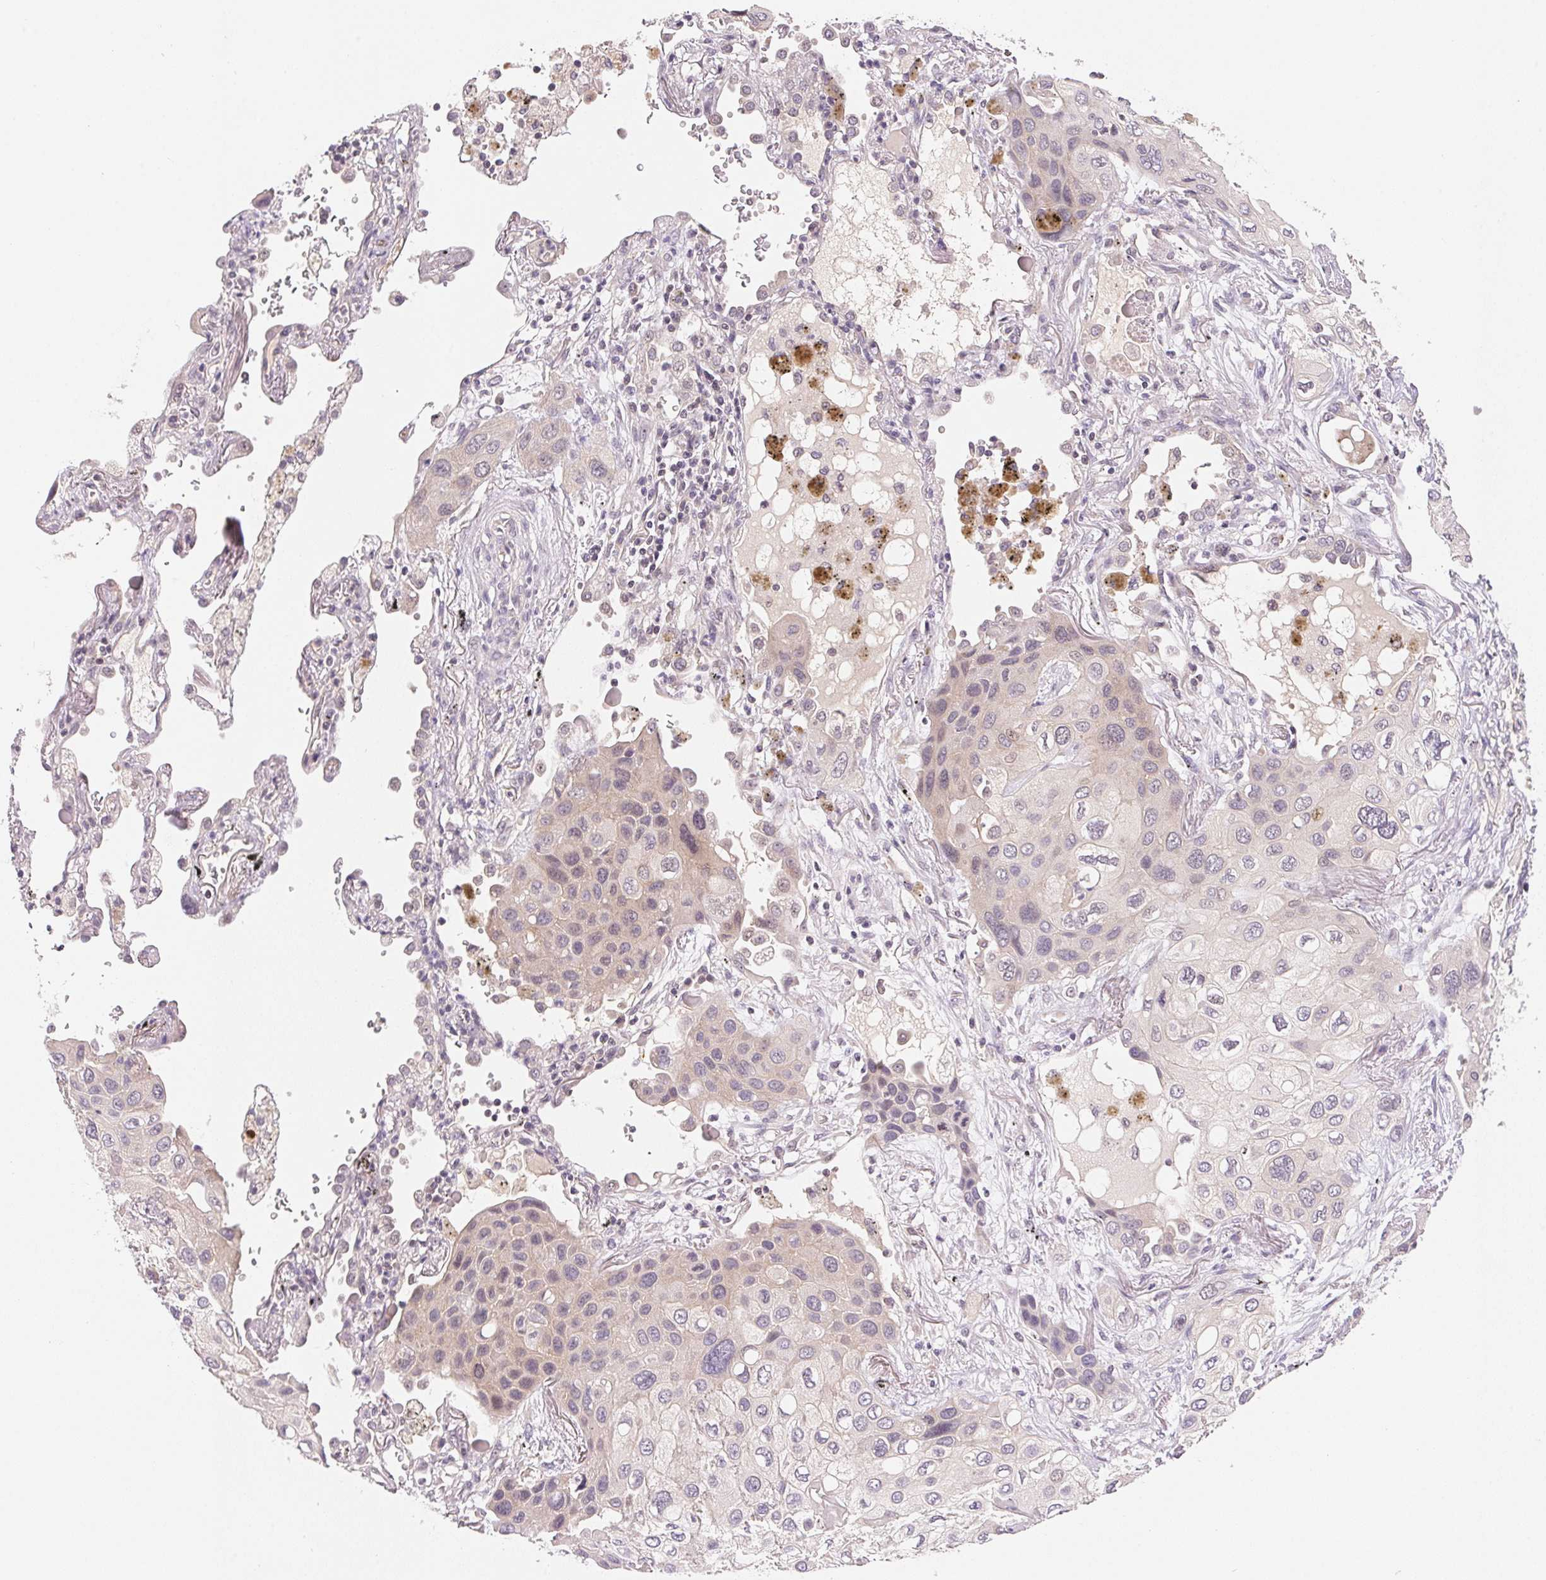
{"staining": {"intensity": "weak", "quantity": "<25%", "location": "cytoplasmic/membranous"}, "tissue": "lung cancer", "cell_type": "Tumor cells", "image_type": "cancer", "snomed": [{"axis": "morphology", "description": "Squamous cell carcinoma, NOS"}, {"axis": "morphology", "description": "Squamous cell carcinoma, metastatic, NOS"}, {"axis": "topography", "description": "Lung"}], "caption": "Immunohistochemistry (IHC) of human lung squamous cell carcinoma demonstrates no positivity in tumor cells.", "gene": "BNIP5", "patient": {"sex": "male", "age": 59}}